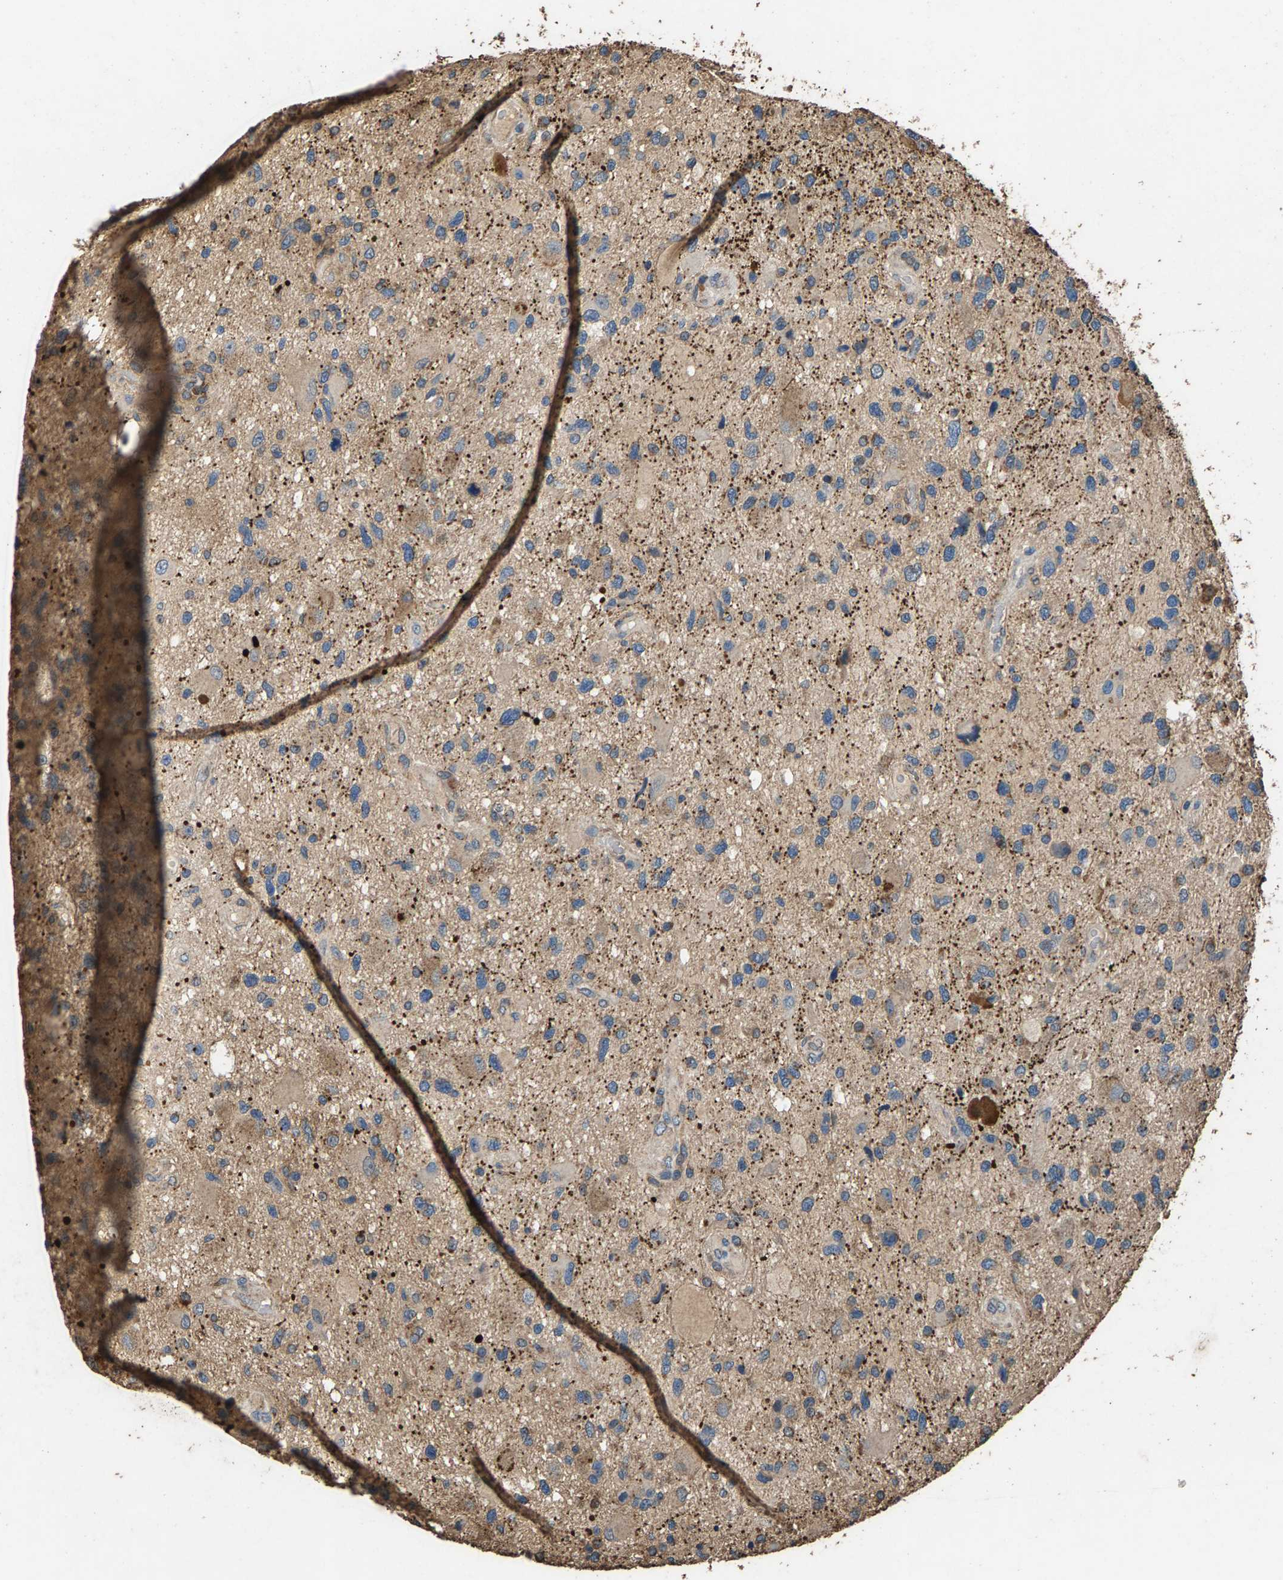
{"staining": {"intensity": "weak", "quantity": "<25%", "location": "cytoplasmic/membranous"}, "tissue": "glioma", "cell_type": "Tumor cells", "image_type": "cancer", "snomed": [{"axis": "morphology", "description": "Glioma, malignant, High grade"}, {"axis": "topography", "description": "Brain"}], "caption": "Immunohistochemistry histopathology image of glioma stained for a protein (brown), which exhibits no staining in tumor cells. The staining was performed using DAB to visualize the protein expression in brown, while the nuclei were stained in blue with hematoxylin (Magnification: 20x).", "gene": "MRPL27", "patient": {"sex": "male", "age": 33}}